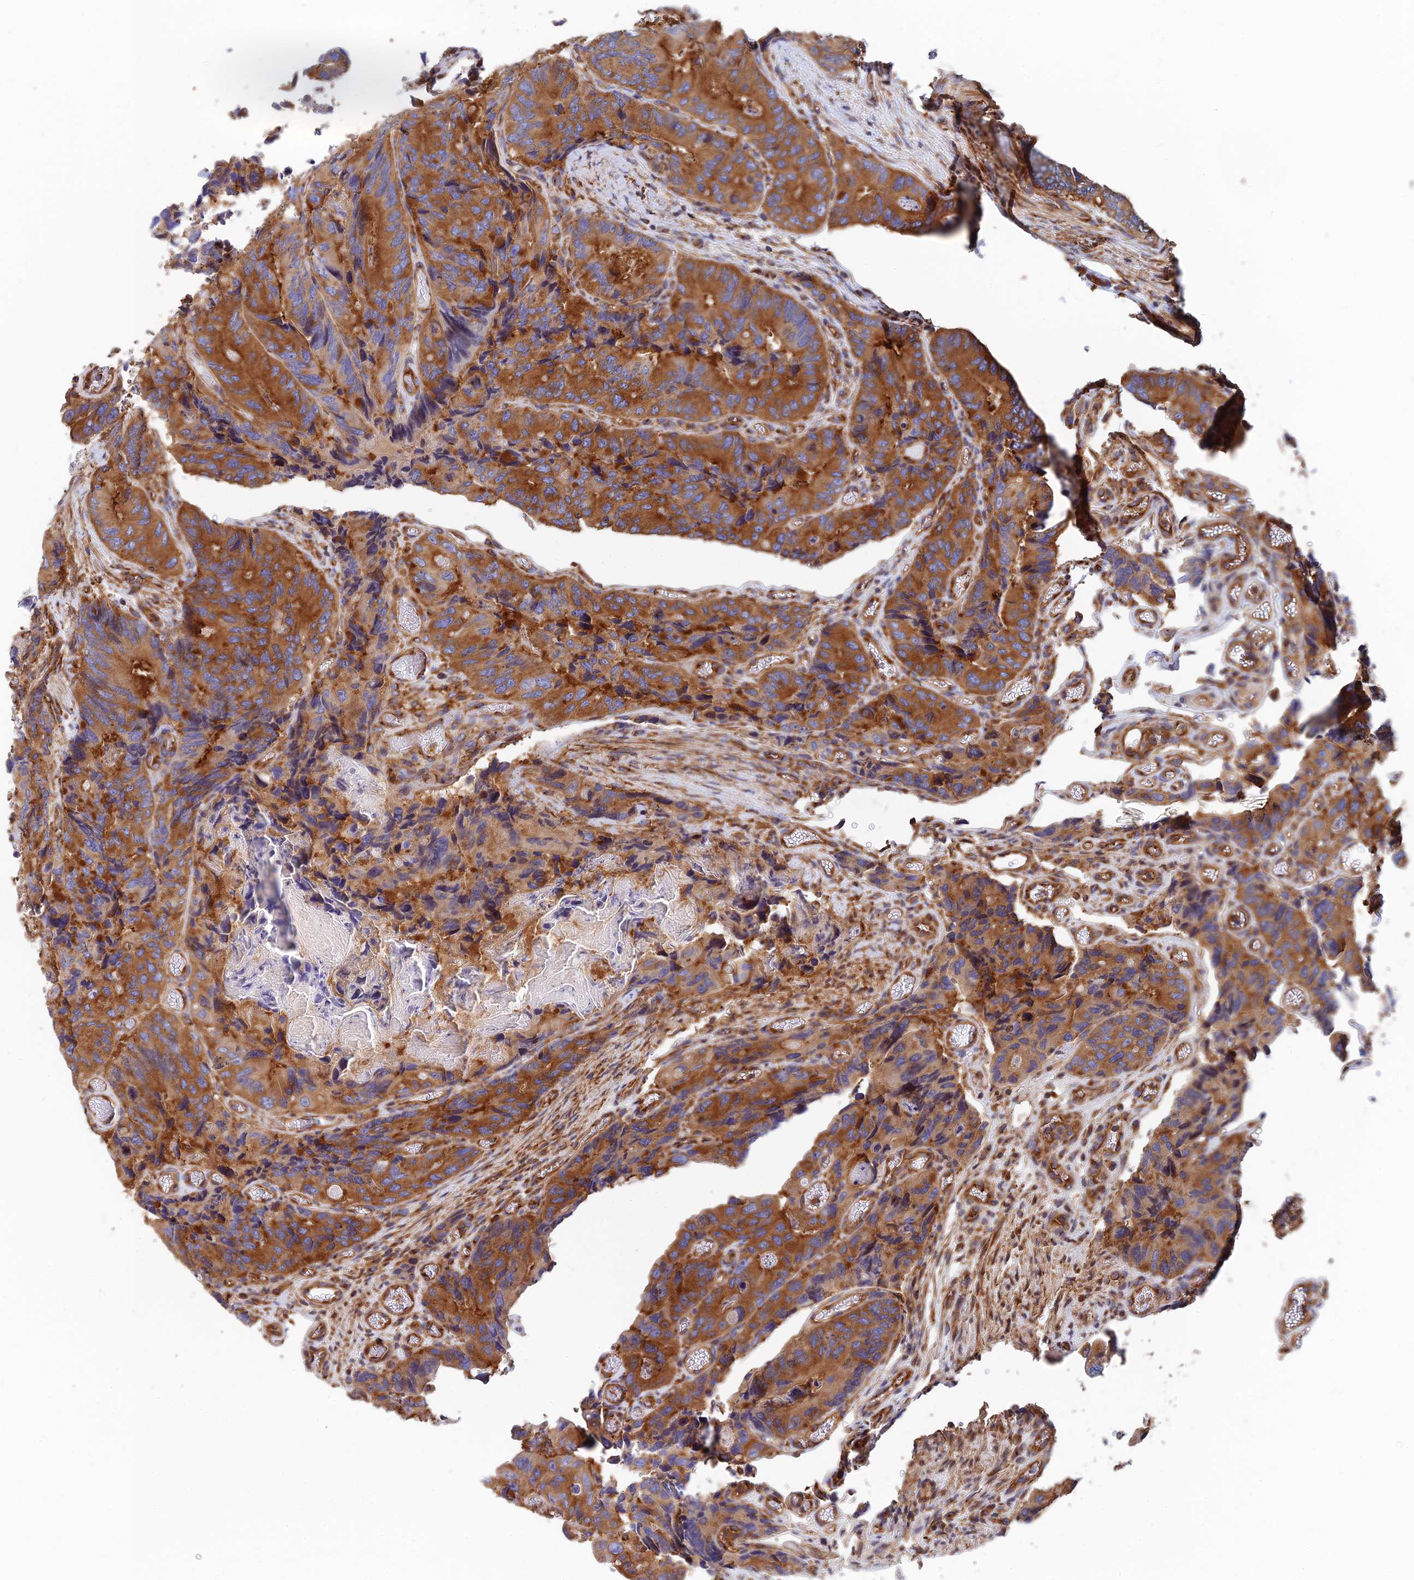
{"staining": {"intensity": "strong", "quantity": ">75%", "location": "cytoplasmic/membranous"}, "tissue": "colorectal cancer", "cell_type": "Tumor cells", "image_type": "cancer", "snomed": [{"axis": "morphology", "description": "Adenocarcinoma, NOS"}, {"axis": "topography", "description": "Colon"}], "caption": "About >75% of tumor cells in human adenocarcinoma (colorectal) display strong cytoplasmic/membranous protein expression as visualized by brown immunohistochemical staining.", "gene": "DCTN2", "patient": {"sex": "male", "age": 84}}